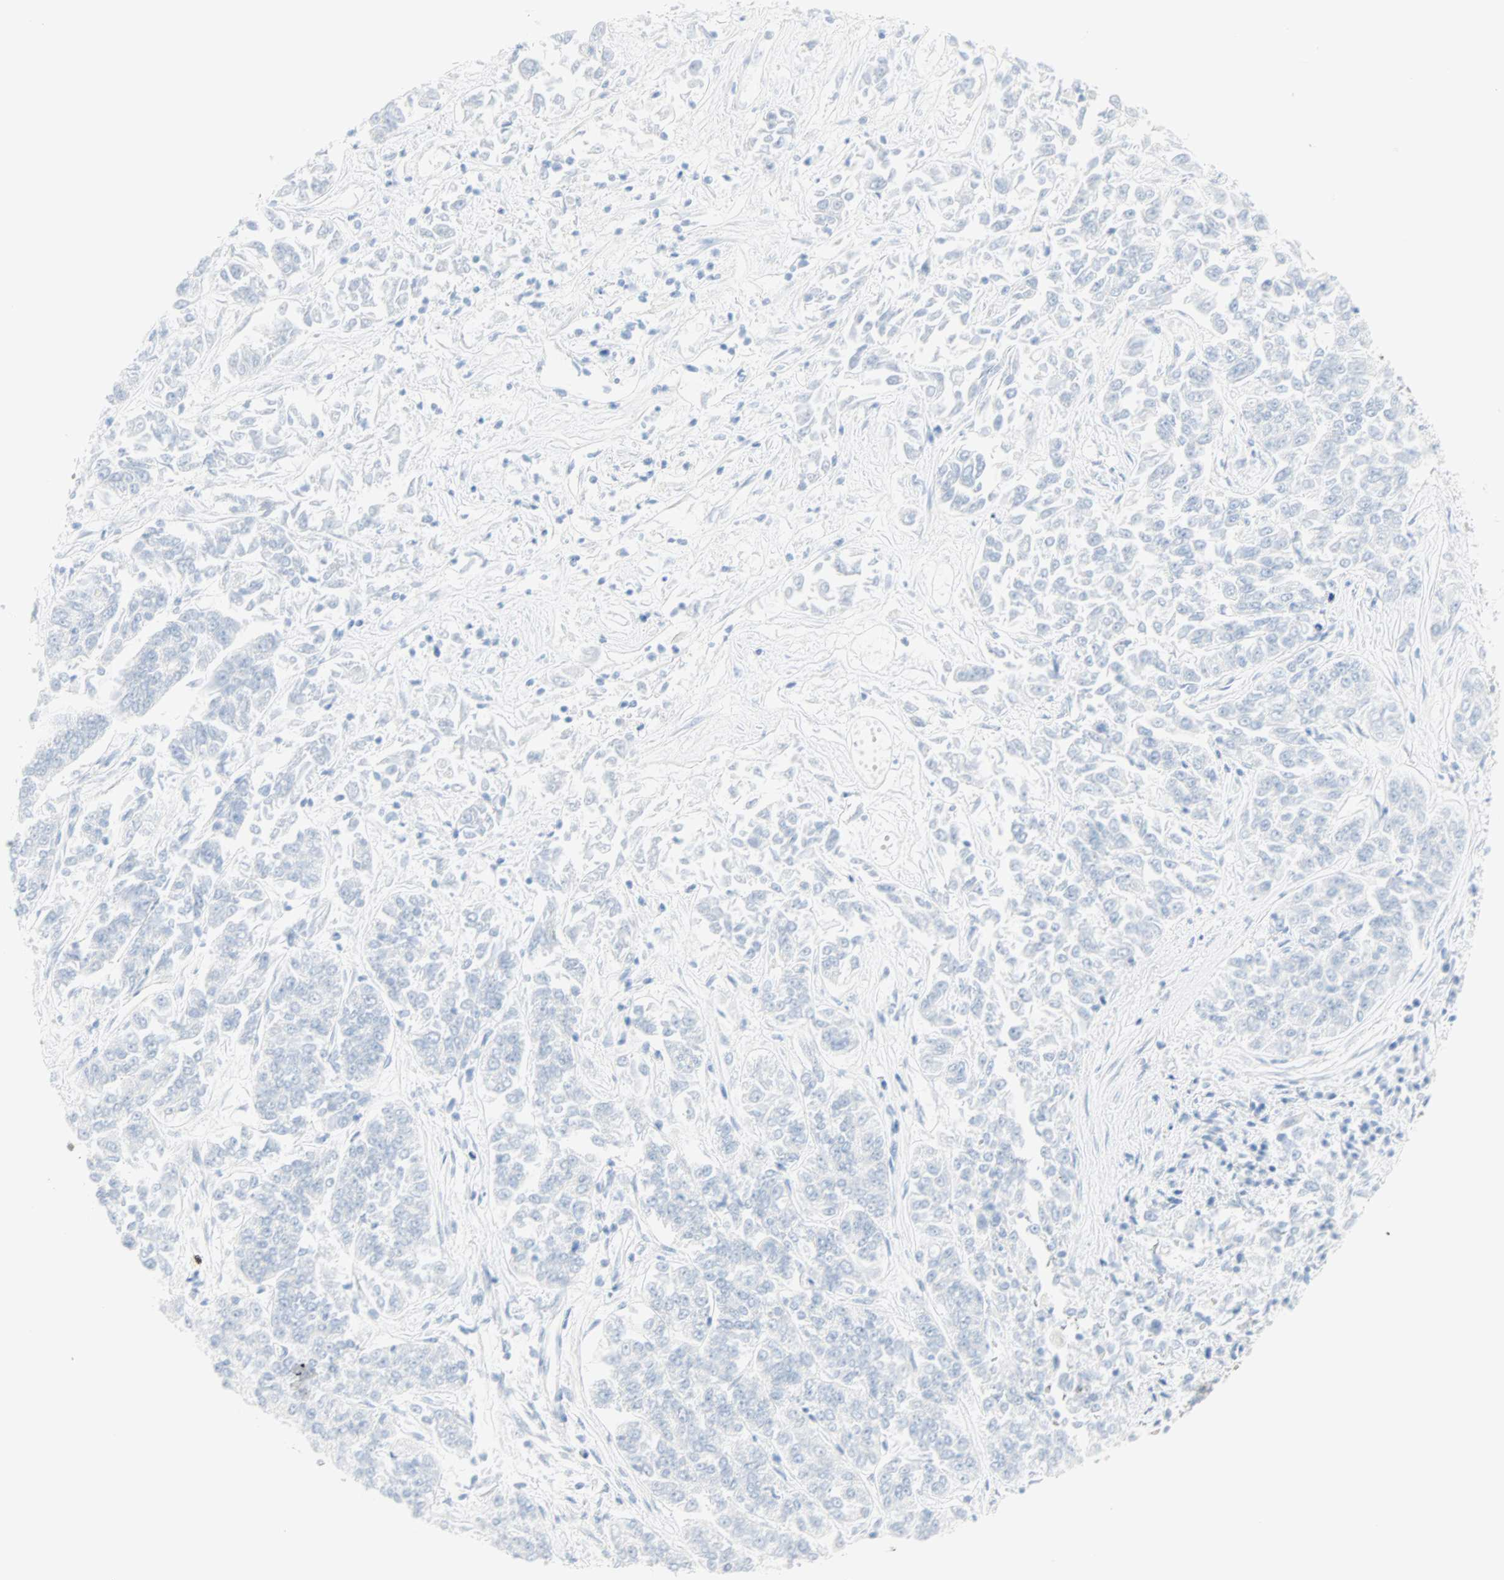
{"staining": {"intensity": "negative", "quantity": "none", "location": "none"}, "tissue": "lung cancer", "cell_type": "Tumor cells", "image_type": "cancer", "snomed": [{"axis": "morphology", "description": "Adenocarcinoma, NOS"}, {"axis": "topography", "description": "Lung"}], "caption": "Immunohistochemical staining of human lung cancer exhibits no significant expression in tumor cells.", "gene": "SELENBP1", "patient": {"sex": "male", "age": 84}}